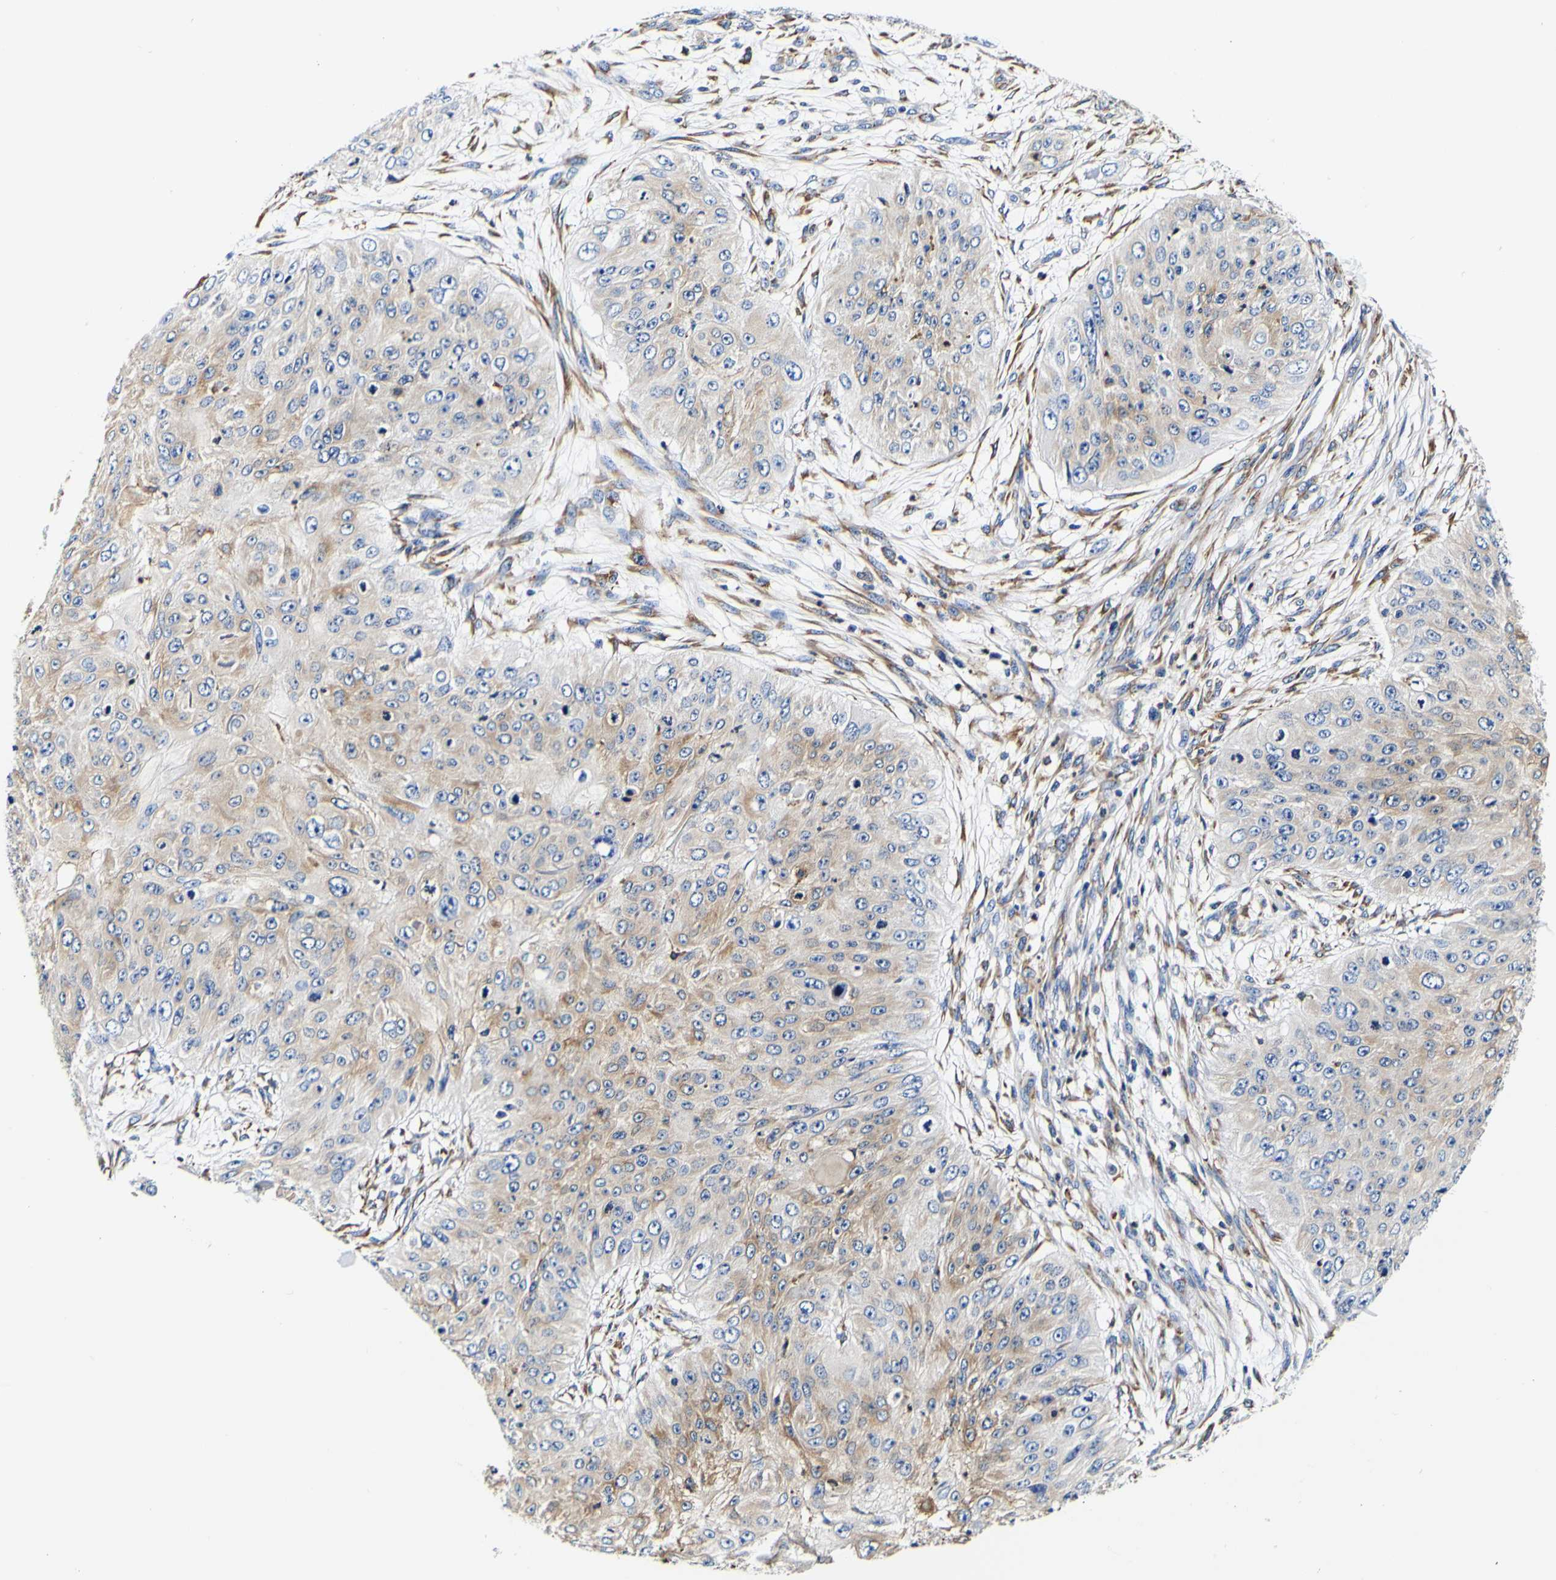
{"staining": {"intensity": "weak", "quantity": "25%-75%", "location": "cytoplasmic/membranous"}, "tissue": "skin cancer", "cell_type": "Tumor cells", "image_type": "cancer", "snomed": [{"axis": "morphology", "description": "Squamous cell carcinoma, NOS"}, {"axis": "topography", "description": "Skin"}], "caption": "This photomicrograph reveals skin cancer (squamous cell carcinoma) stained with immunohistochemistry (IHC) to label a protein in brown. The cytoplasmic/membranous of tumor cells show weak positivity for the protein. Nuclei are counter-stained blue.", "gene": "P4HB", "patient": {"sex": "female", "age": 80}}